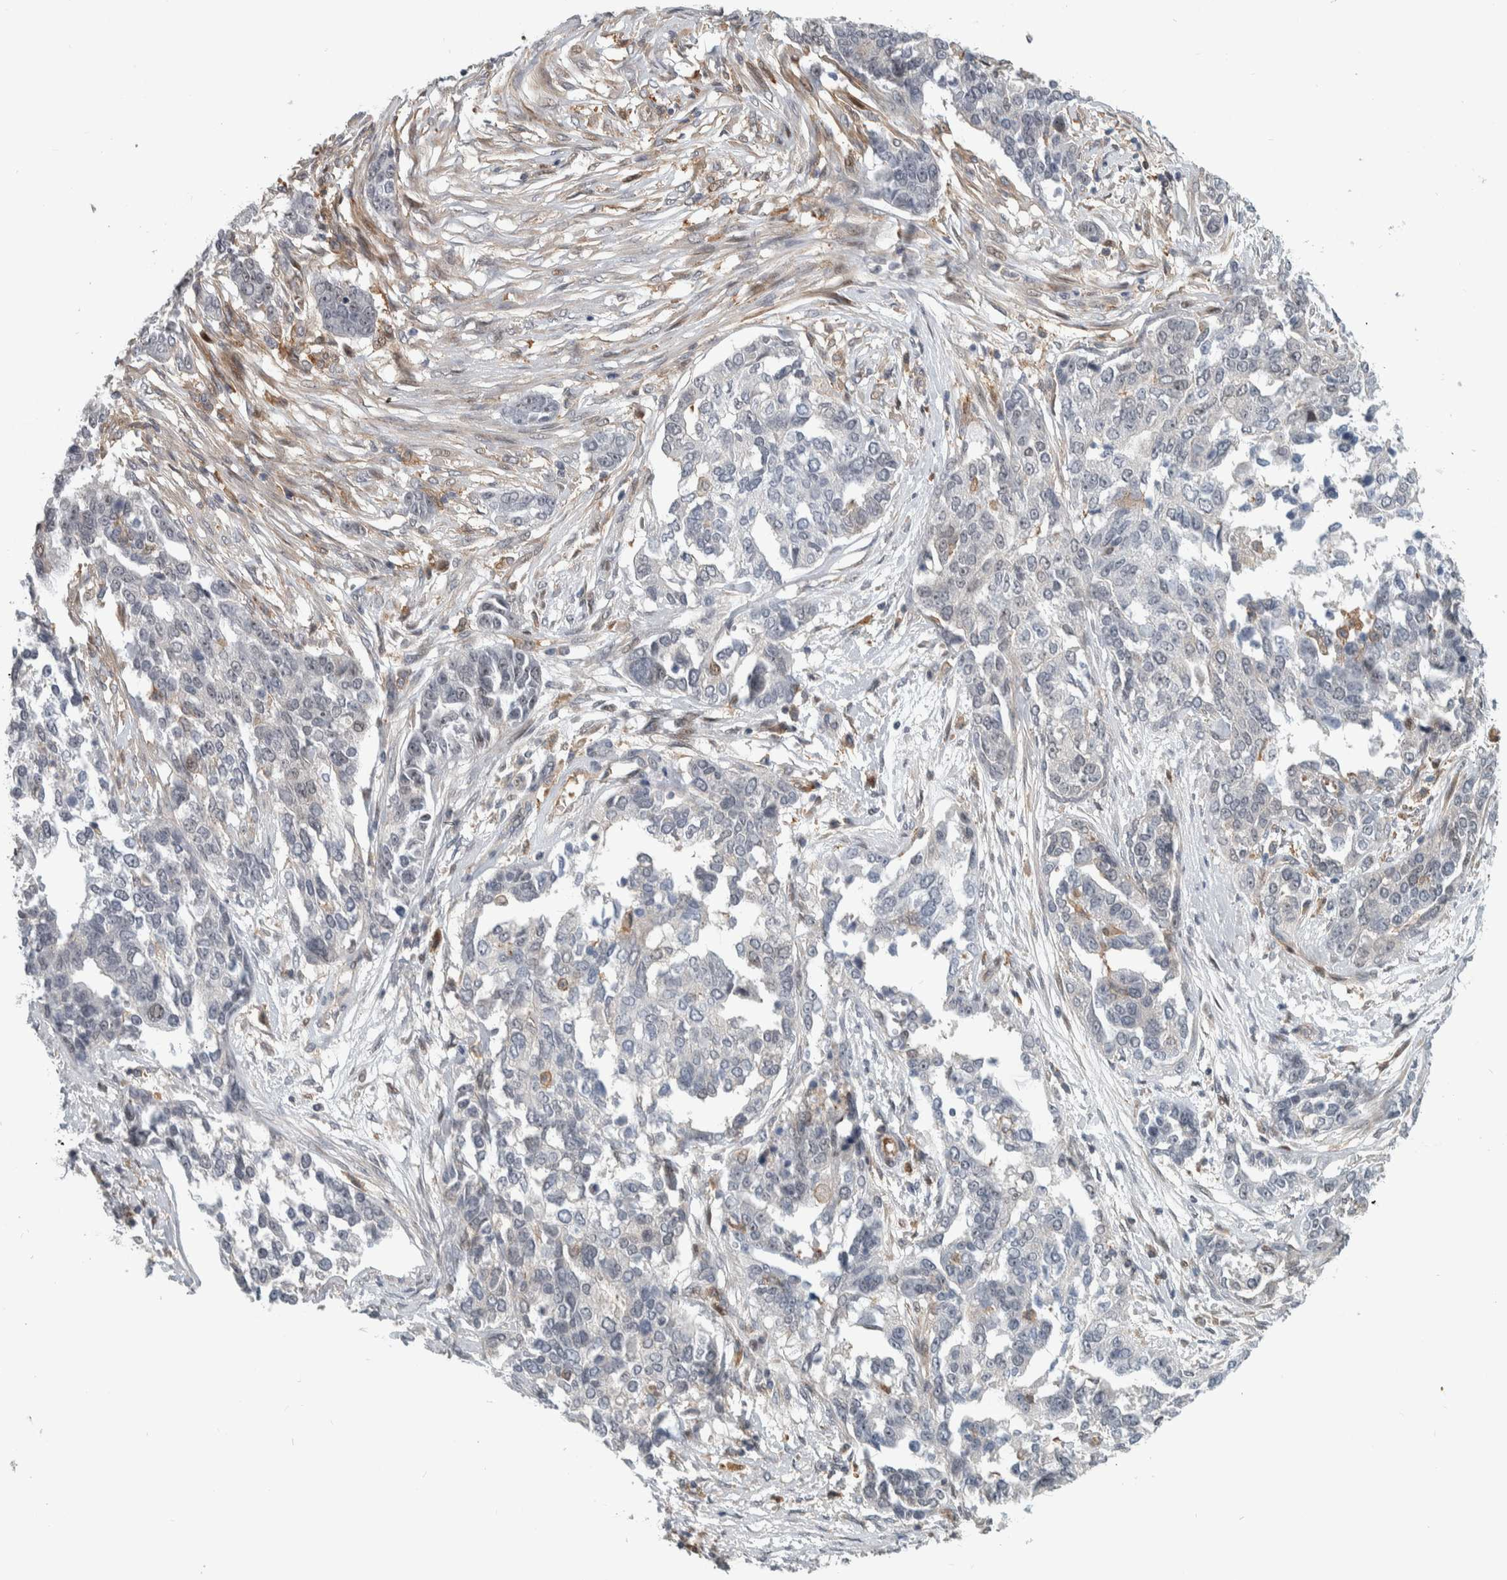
{"staining": {"intensity": "negative", "quantity": "none", "location": "none"}, "tissue": "ovarian cancer", "cell_type": "Tumor cells", "image_type": "cancer", "snomed": [{"axis": "morphology", "description": "Cystadenocarcinoma, serous, NOS"}, {"axis": "topography", "description": "Ovary"}], "caption": "The IHC micrograph has no significant positivity in tumor cells of serous cystadenocarcinoma (ovarian) tissue.", "gene": "MSL1", "patient": {"sex": "female", "age": 44}}